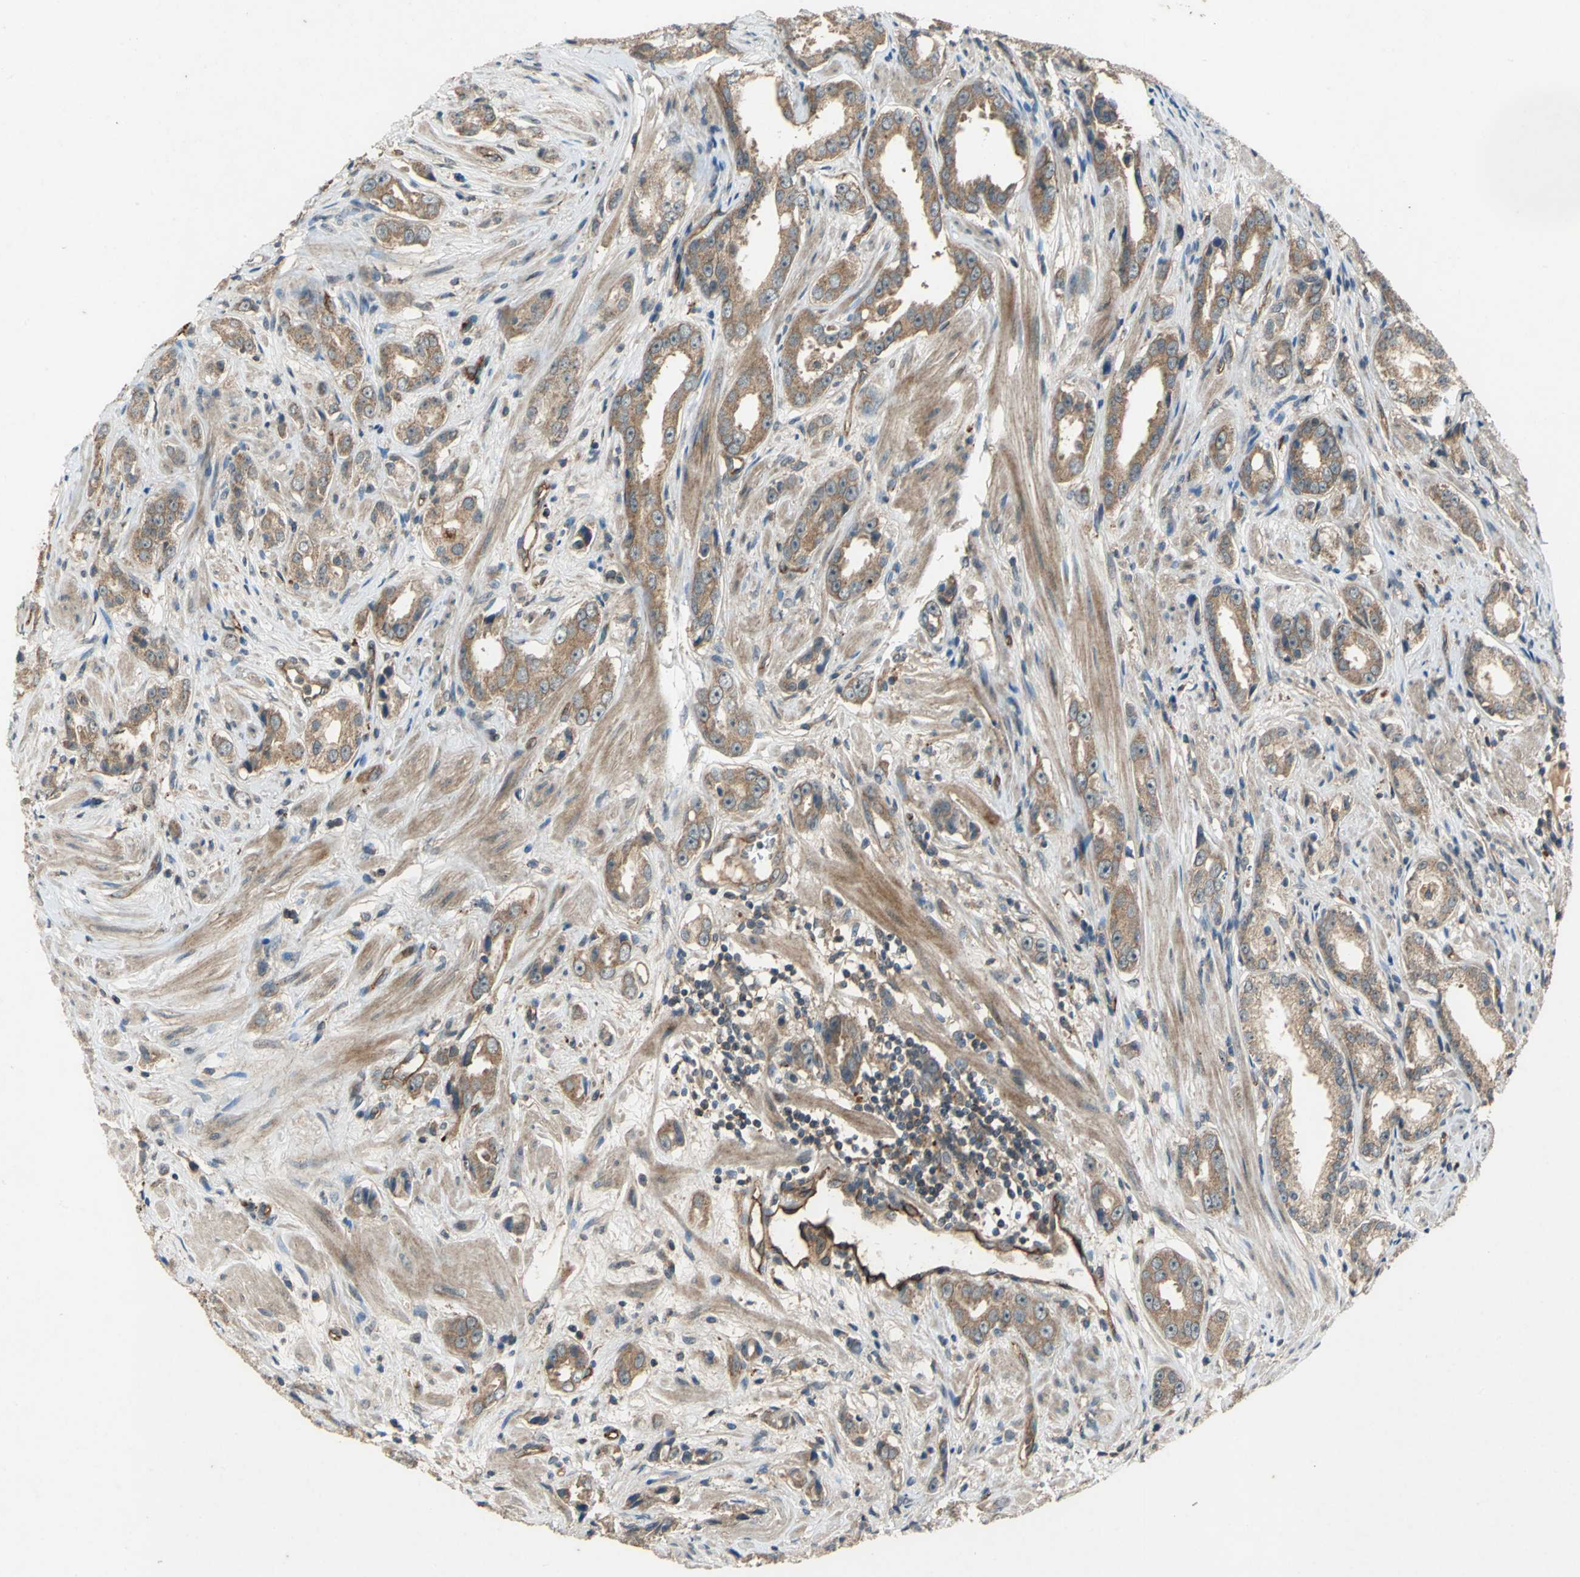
{"staining": {"intensity": "moderate", "quantity": ">75%", "location": "cytoplasmic/membranous"}, "tissue": "prostate cancer", "cell_type": "Tumor cells", "image_type": "cancer", "snomed": [{"axis": "morphology", "description": "Adenocarcinoma, Medium grade"}, {"axis": "topography", "description": "Prostate"}], "caption": "A micrograph of prostate cancer (medium-grade adenocarcinoma) stained for a protein displays moderate cytoplasmic/membranous brown staining in tumor cells.", "gene": "EMCN", "patient": {"sex": "male", "age": 53}}